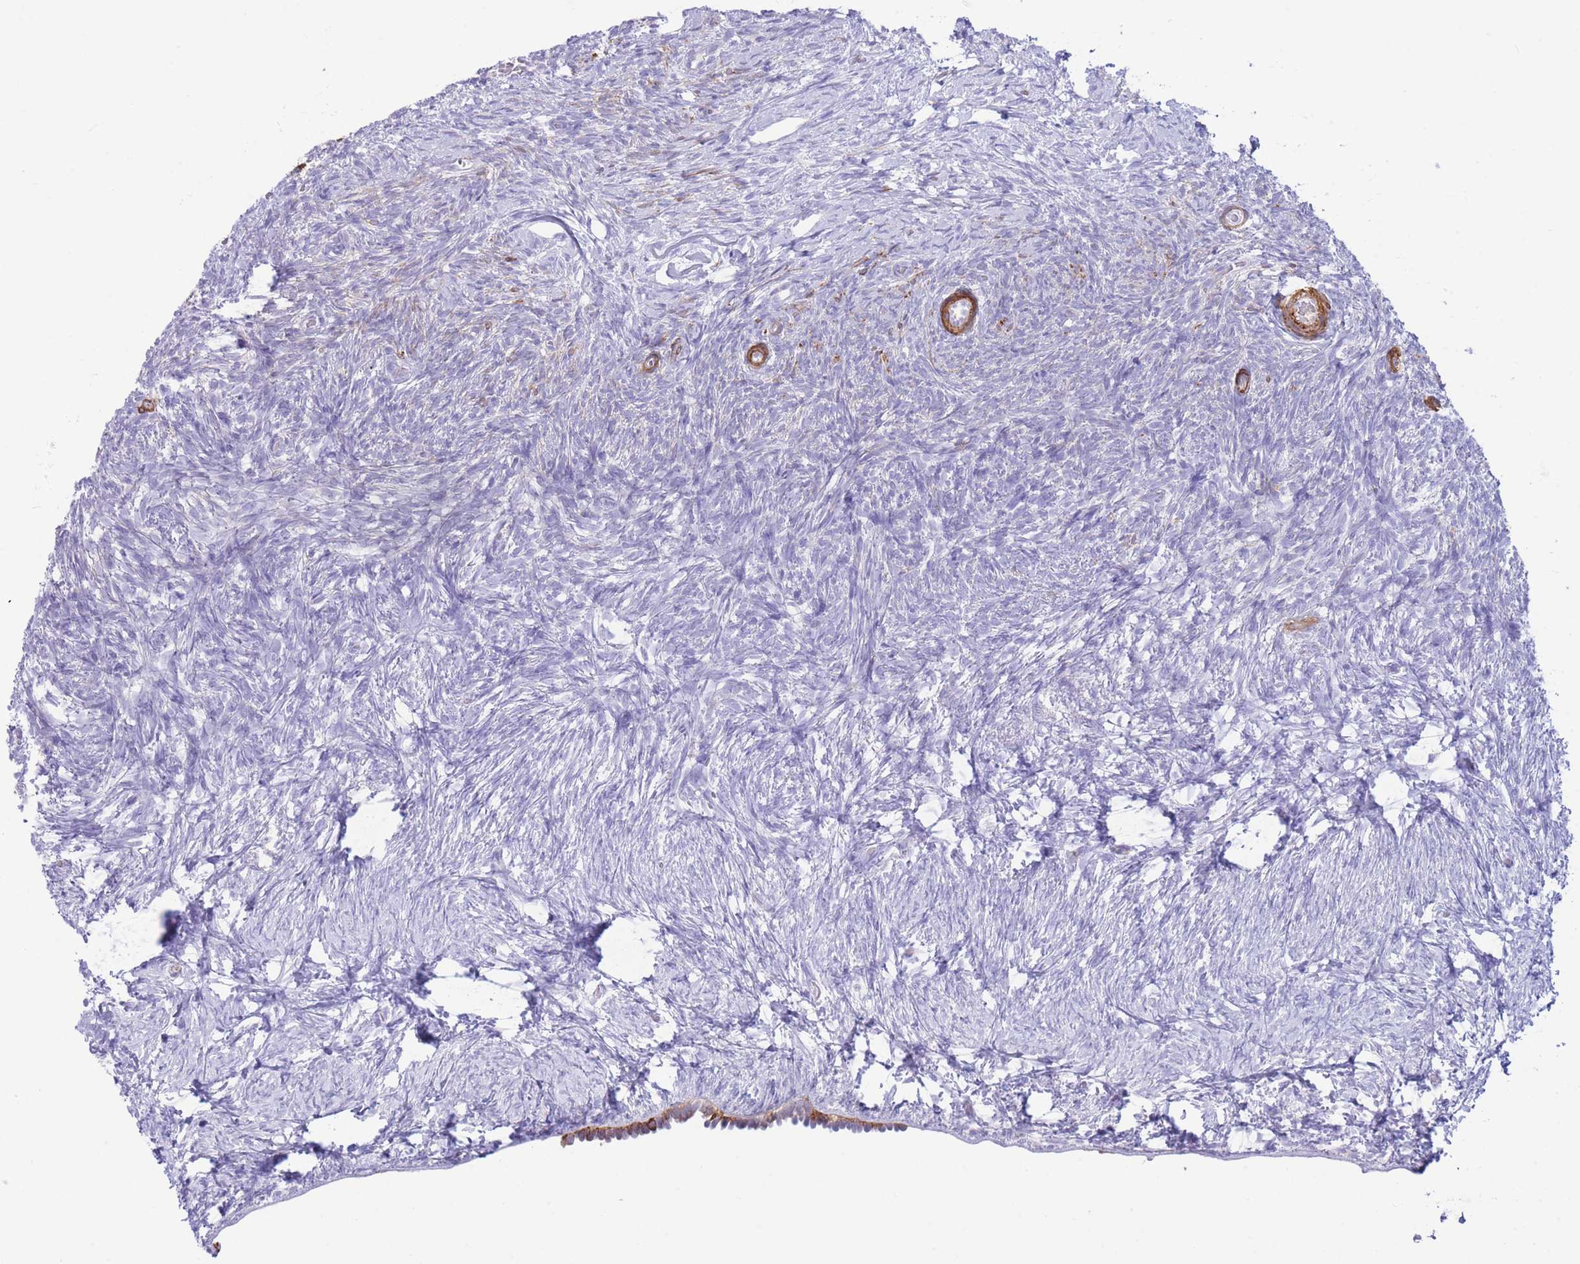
{"staining": {"intensity": "negative", "quantity": "none", "location": "none"}, "tissue": "ovary", "cell_type": "Ovarian stroma cells", "image_type": "normal", "snomed": [{"axis": "morphology", "description": "Normal tissue, NOS"}, {"axis": "topography", "description": "Ovary"}], "caption": "A high-resolution photomicrograph shows immunohistochemistry (IHC) staining of normal ovary, which exhibits no significant positivity in ovarian stroma cells.", "gene": "VWA8", "patient": {"sex": "female", "age": 39}}